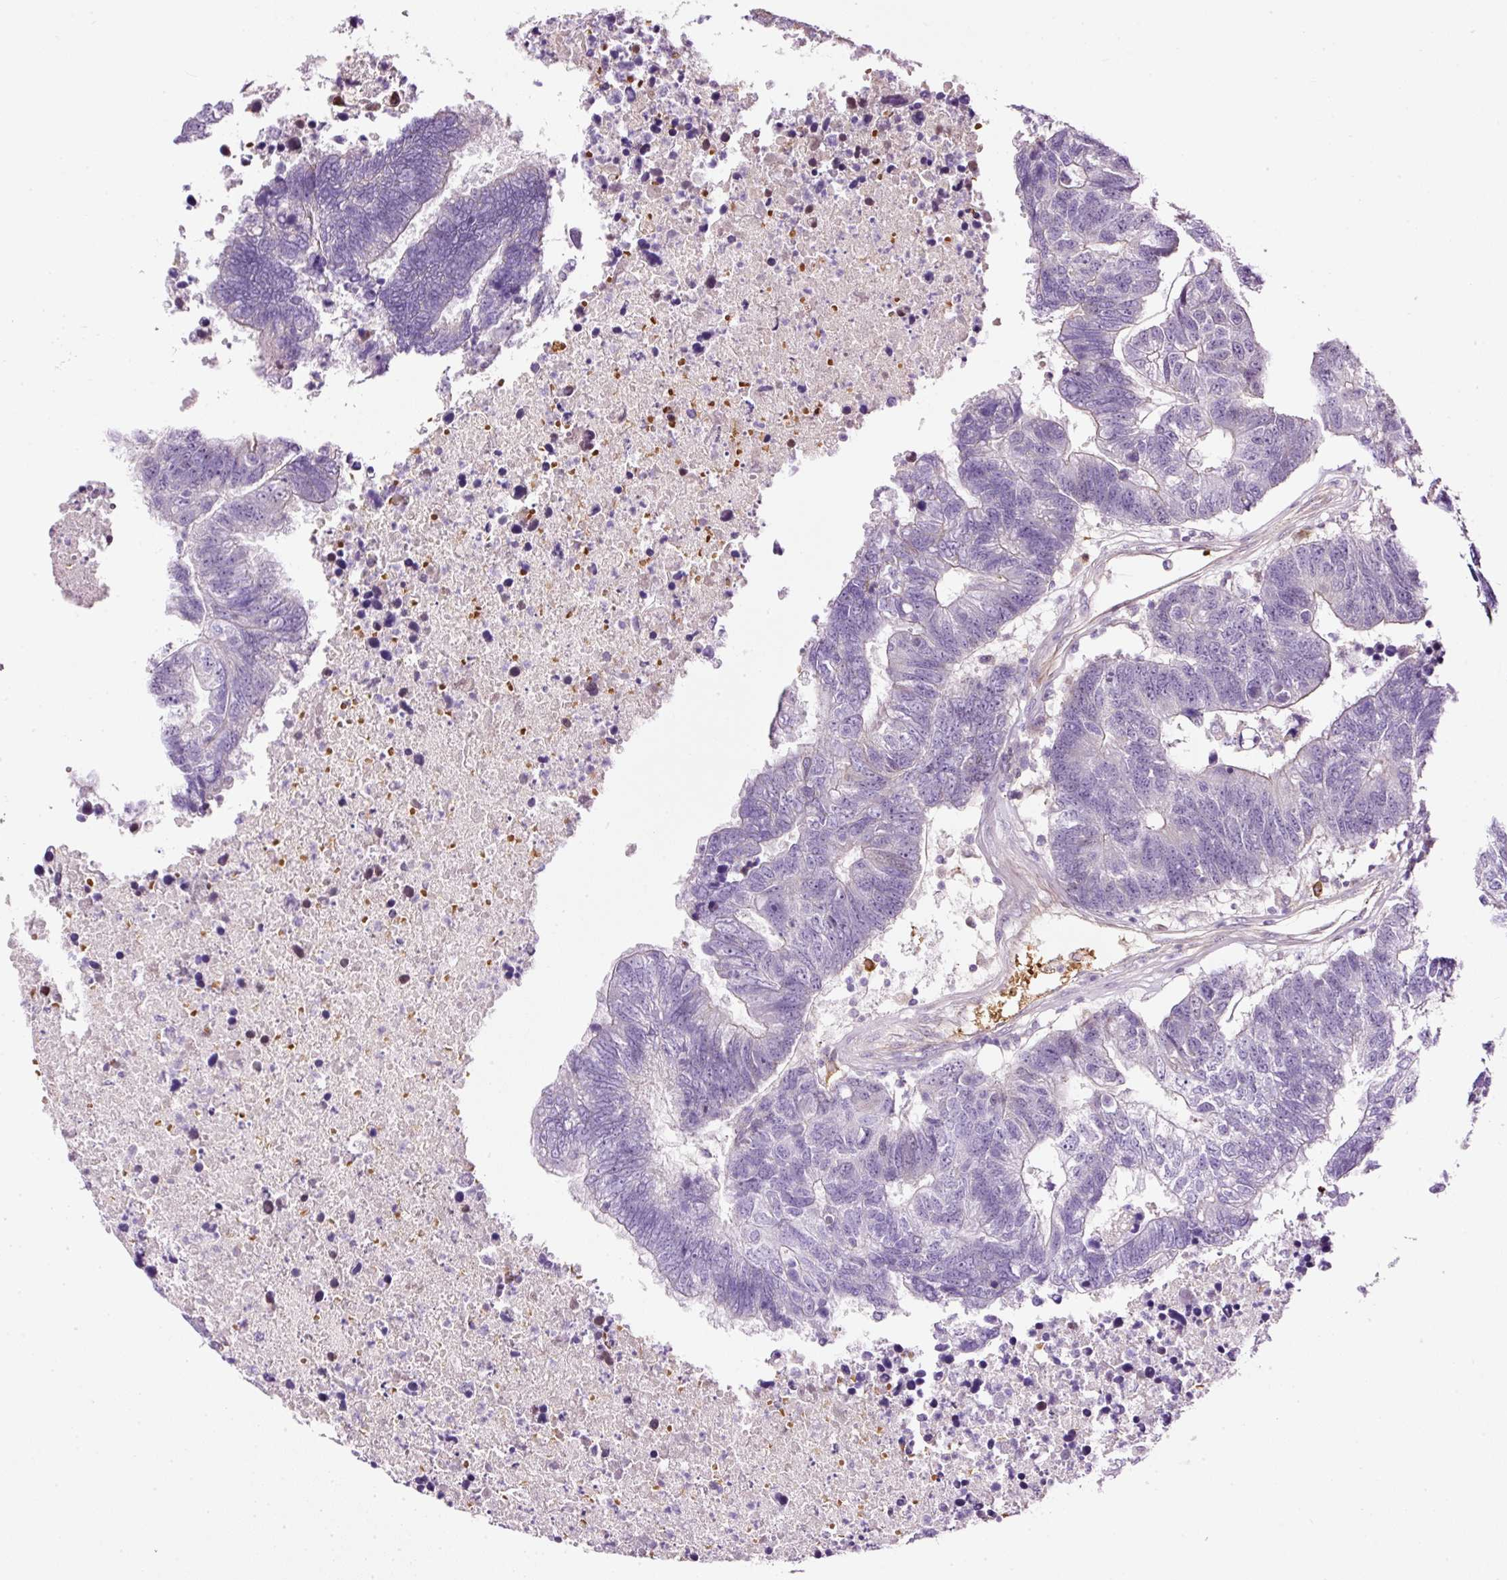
{"staining": {"intensity": "negative", "quantity": "none", "location": "none"}, "tissue": "colorectal cancer", "cell_type": "Tumor cells", "image_type": "cancer", "snomed": [{"axis": "morphology", "description": "Adenocarcinoma, NOS"}, {"axis": "topography", "description": "Colon"}], "caption": "Human colorectal cancer (adenocarcinoma) stained for a protein using IHC exhibits no expression in tumor cells.", "gene": "USHBP1", "patient": {"sex": "female", "age": 48}}